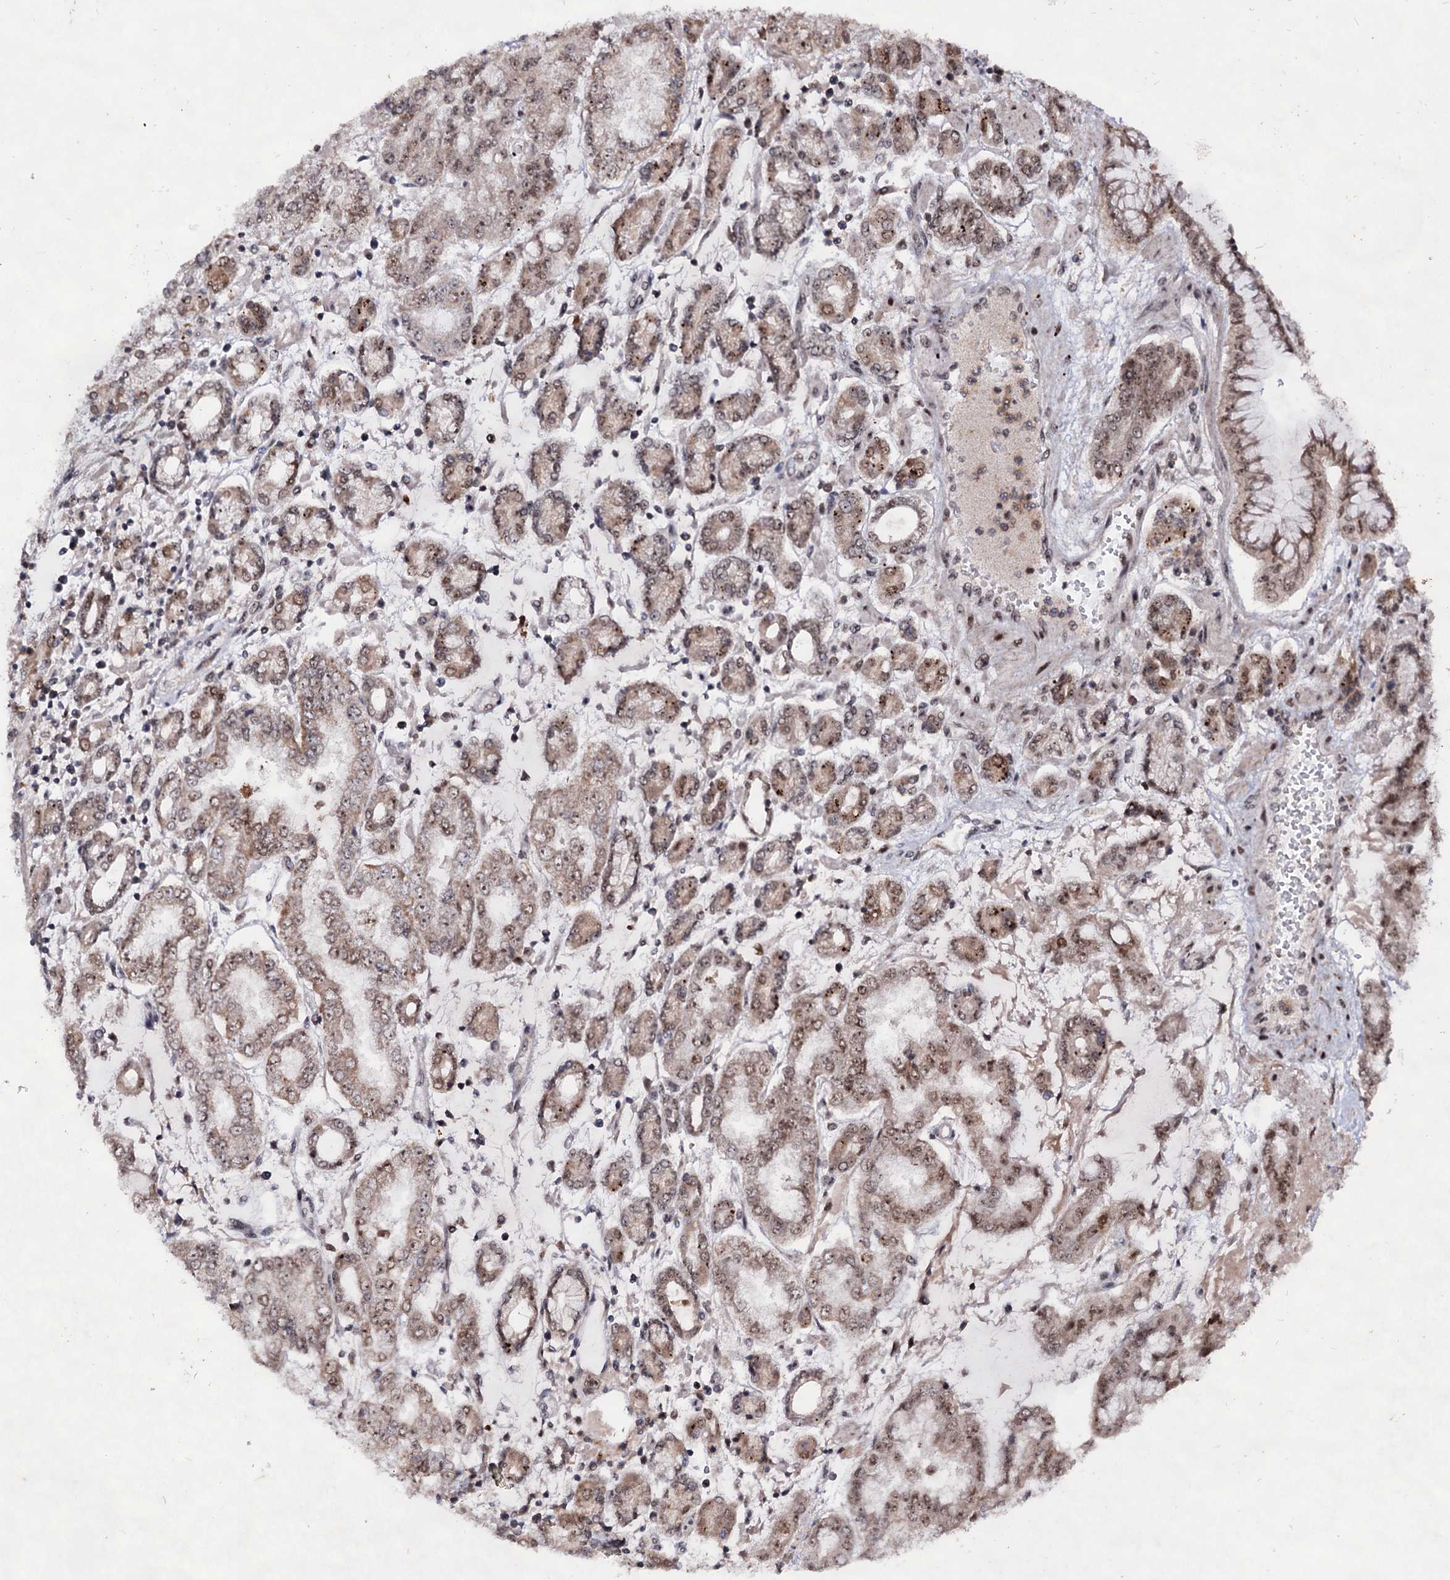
{"staining": {"intensity": "moderate", "quantity": ">75%", "location": "nuclear"}, "tissue": "stomach cancer", "cell_type": "Tumor cells", "image_type": "cancer", "snomed": [{"axis": "morphology", "description": "Adenocarcinoma, NOS"}, {"axis": "topography", "description": "Stomach"}], "caption": "The photomicrograph exhibits immunohistochemical staining of stomach cancer. There is moderate nuclear positivity is identified in approximately >75% of tumor cells.", "gene": "EXOSC10", "patient": {"sex": "male", "age": 76}}